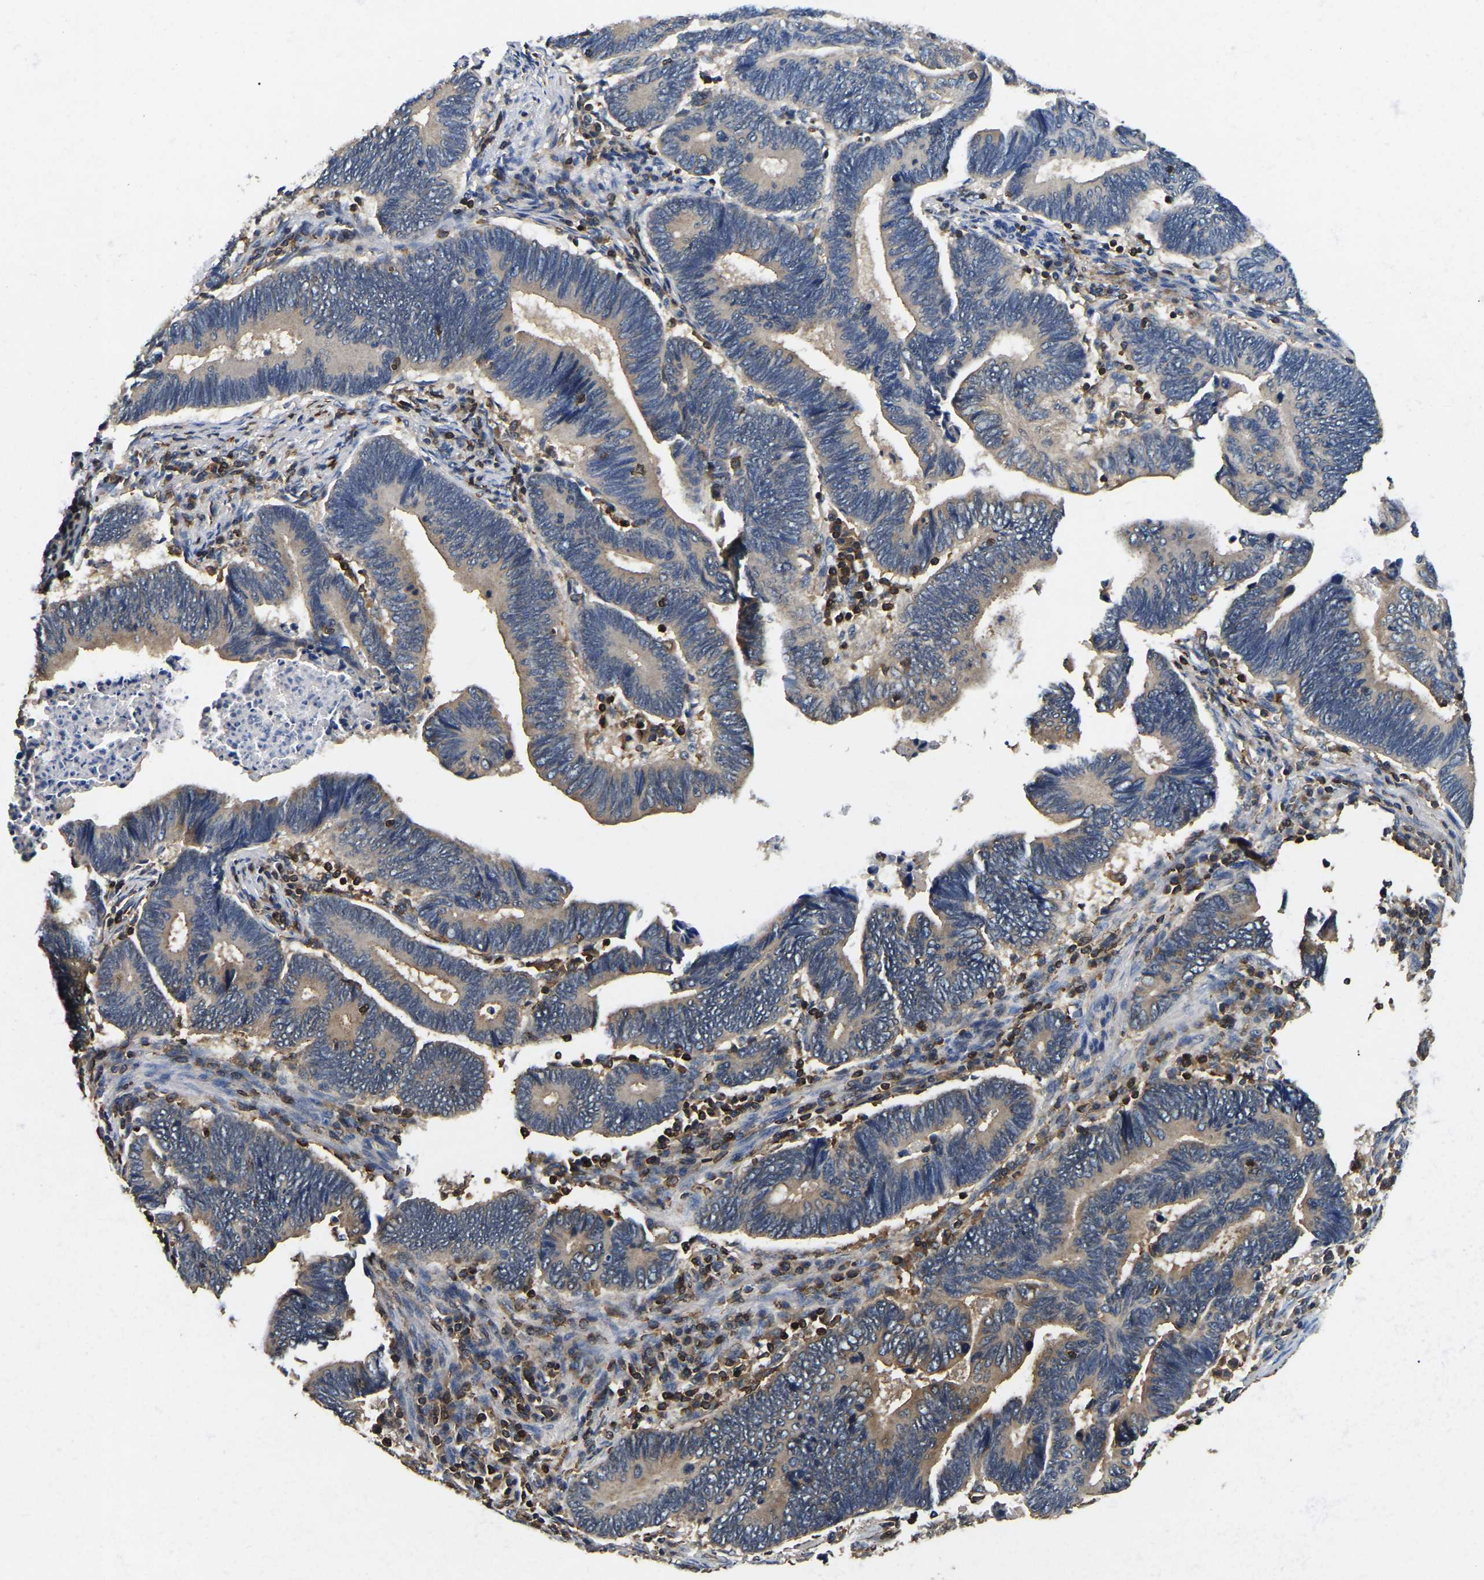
{"staining": {"intensity": "weak", "quantity": "25%-75%", "location": "cytoplasmic/membranous"}, "tissue": "pancreatic cancer", "cell_type": "Tumor cells", "image_type": "cancer", "snomed": [{"axis": "morphology", "description": "Adenocarcinoma, NOS"}, {"axis": "topography", "description": "Pancreas"}], "caption": "Immunohistochemistry (IHC) micrograph of neoplastic tissue: human adenocarcinoma (pancreatic) stained using immunohistochemistry (IHC) shows low levels of weak protein expression localized specifically in the cytoplasmic/membranous of tumor cells, appearing as a cytoplasmic/membranous brown color.", "gene": "SMPD2", "patient": {"sex": "female", "age": 70}}